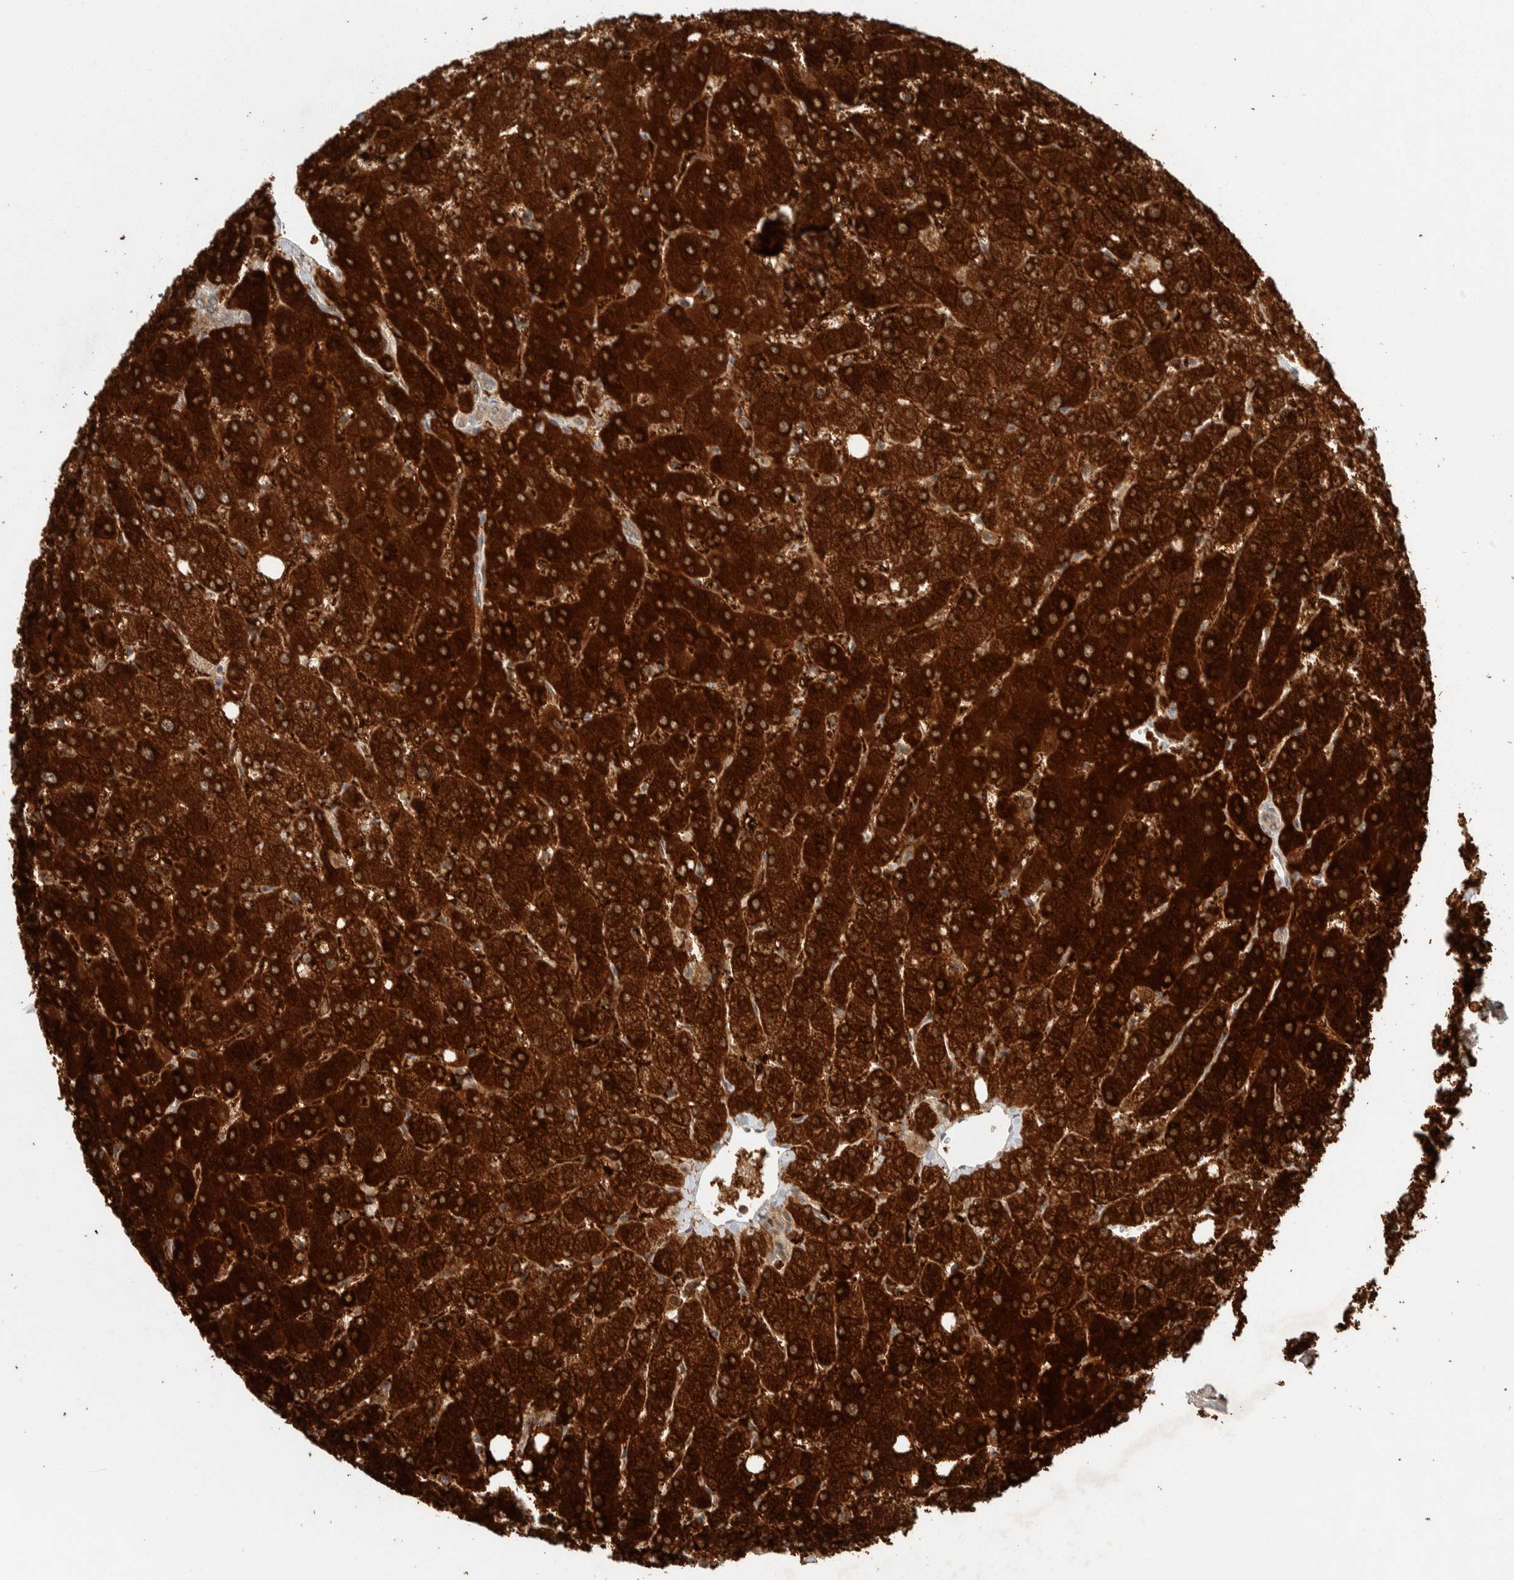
{"staining": {"intensity": "weak", "quantity": ">75%", "location": "cytoplasmic/membranous"}, "tissue": "liver", "cell_type": "Cholangiocytes", "image_type": "normal", "snomed": [{"axis": "morphology", "description": "Normal tissue, NOS"}, {"axis": "topography", "description": "Liver"}], "caption": "An image of human liver stained for a protein exhibits weak cytoplasmic/membranous brown staining in cholangiocytes. (DAB IHC, brown staining for protein, blue staining for nuclei).", "gene": "ZNF567", "patient": {"sex": "female", "age": 54}}